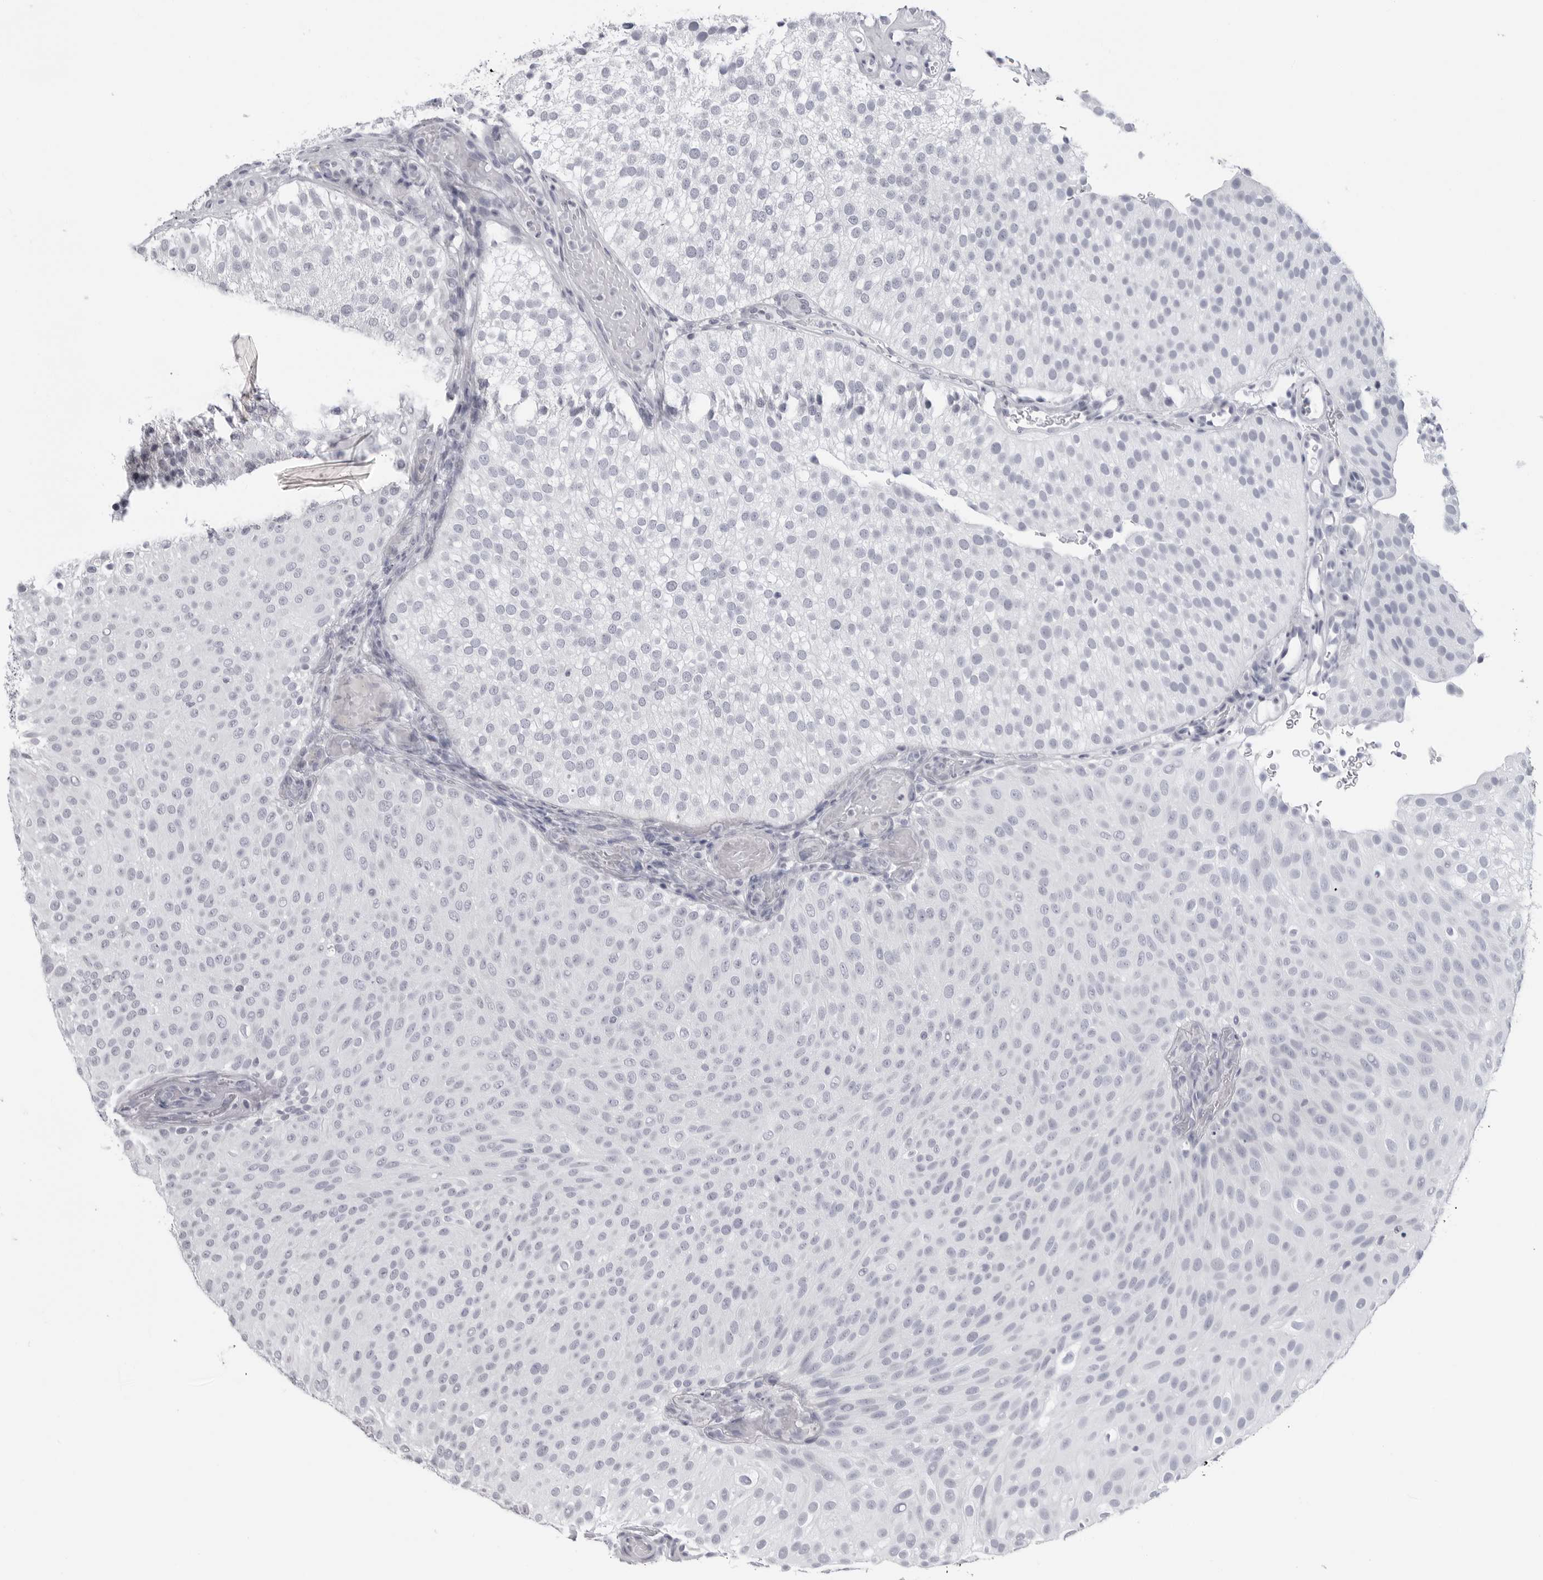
{"staining": {"intensity": "negative", "quantity": "none", "location": "none"}, "tissue": "urothelial cancer", "cell_type": "Tumor cells", "image_type": "cancer", "snomed": [{"axis": "morphology", "description": "Urothelial carcinoma, Low grade"}, {"axis": "topography", "description": "Urinary bladder"}], "caption": "DAB immunohistochemical staining of low-grade urothelial carcinoma shows no significant positivity in tumor cells. (Stains: DAB immunohistochemistry with hematoxylin counter stain, Microscopy: brightfield microscopy at high magnification).", "gene": "PGA3", "patient": {"sex": "male", "age": 78}}